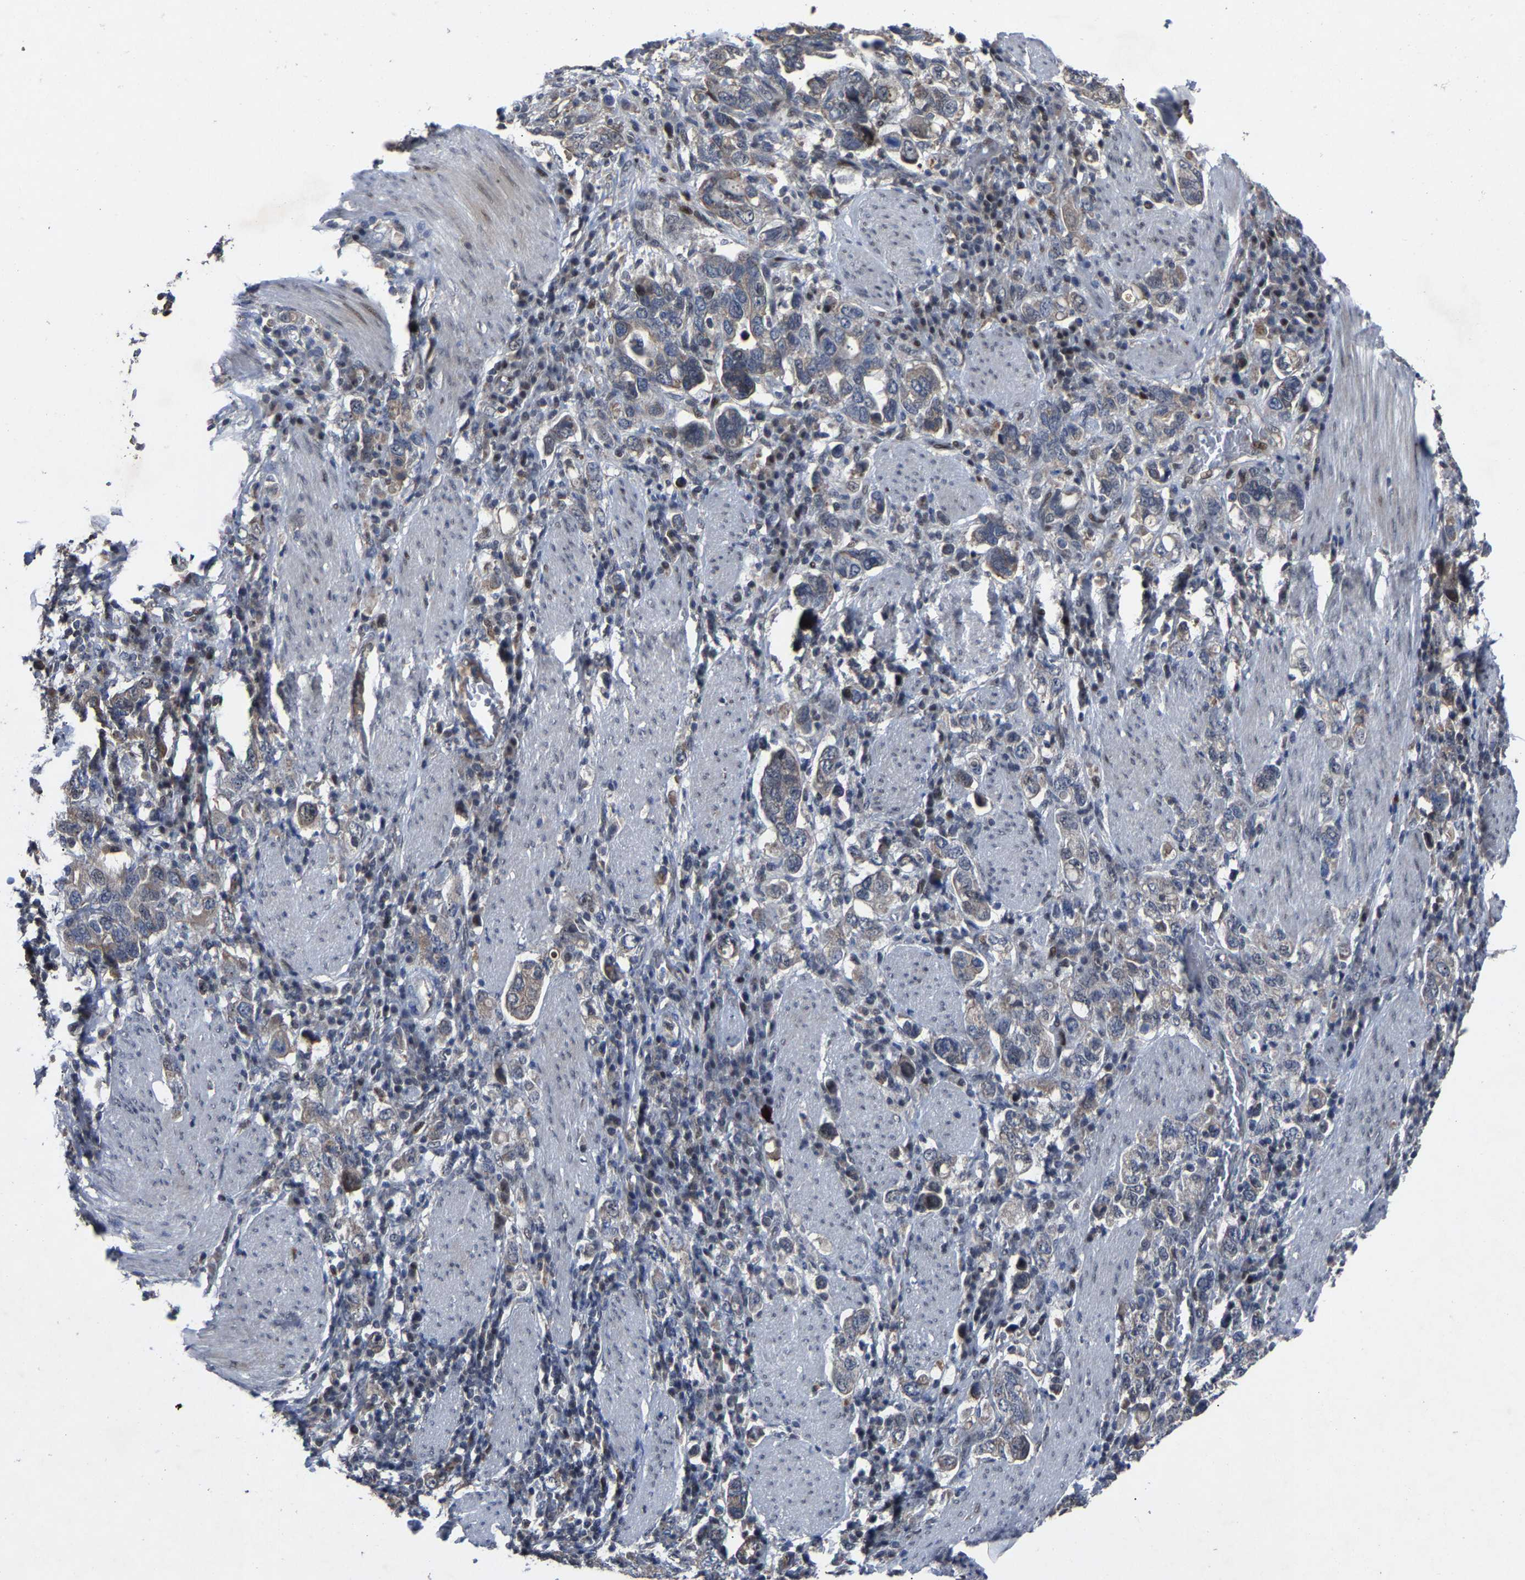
{"staining": {"intensity": "weak", "quantity": "<25%", "location": "cytoplasmic/membranous"}, "tissue": "stomach cancer", "cell_type": "Tumor cells", "image_type": "cancer", "snomed": [{"axis": "morphology", "description": "Adenocarcinoma, NOS"}, {"axis": "topography", "description": "Stomach, upper"}], "caption": "IHC micrograph of human adenocarcinoma (stomach) stained for a protein (brown), which demonstrates no staining in tumor cells. (Brightfield microscopy of DAB immunohistochemistry at high magnification).", "gene": "LSM8", "patient": {"sex": "male", "age": 62}}